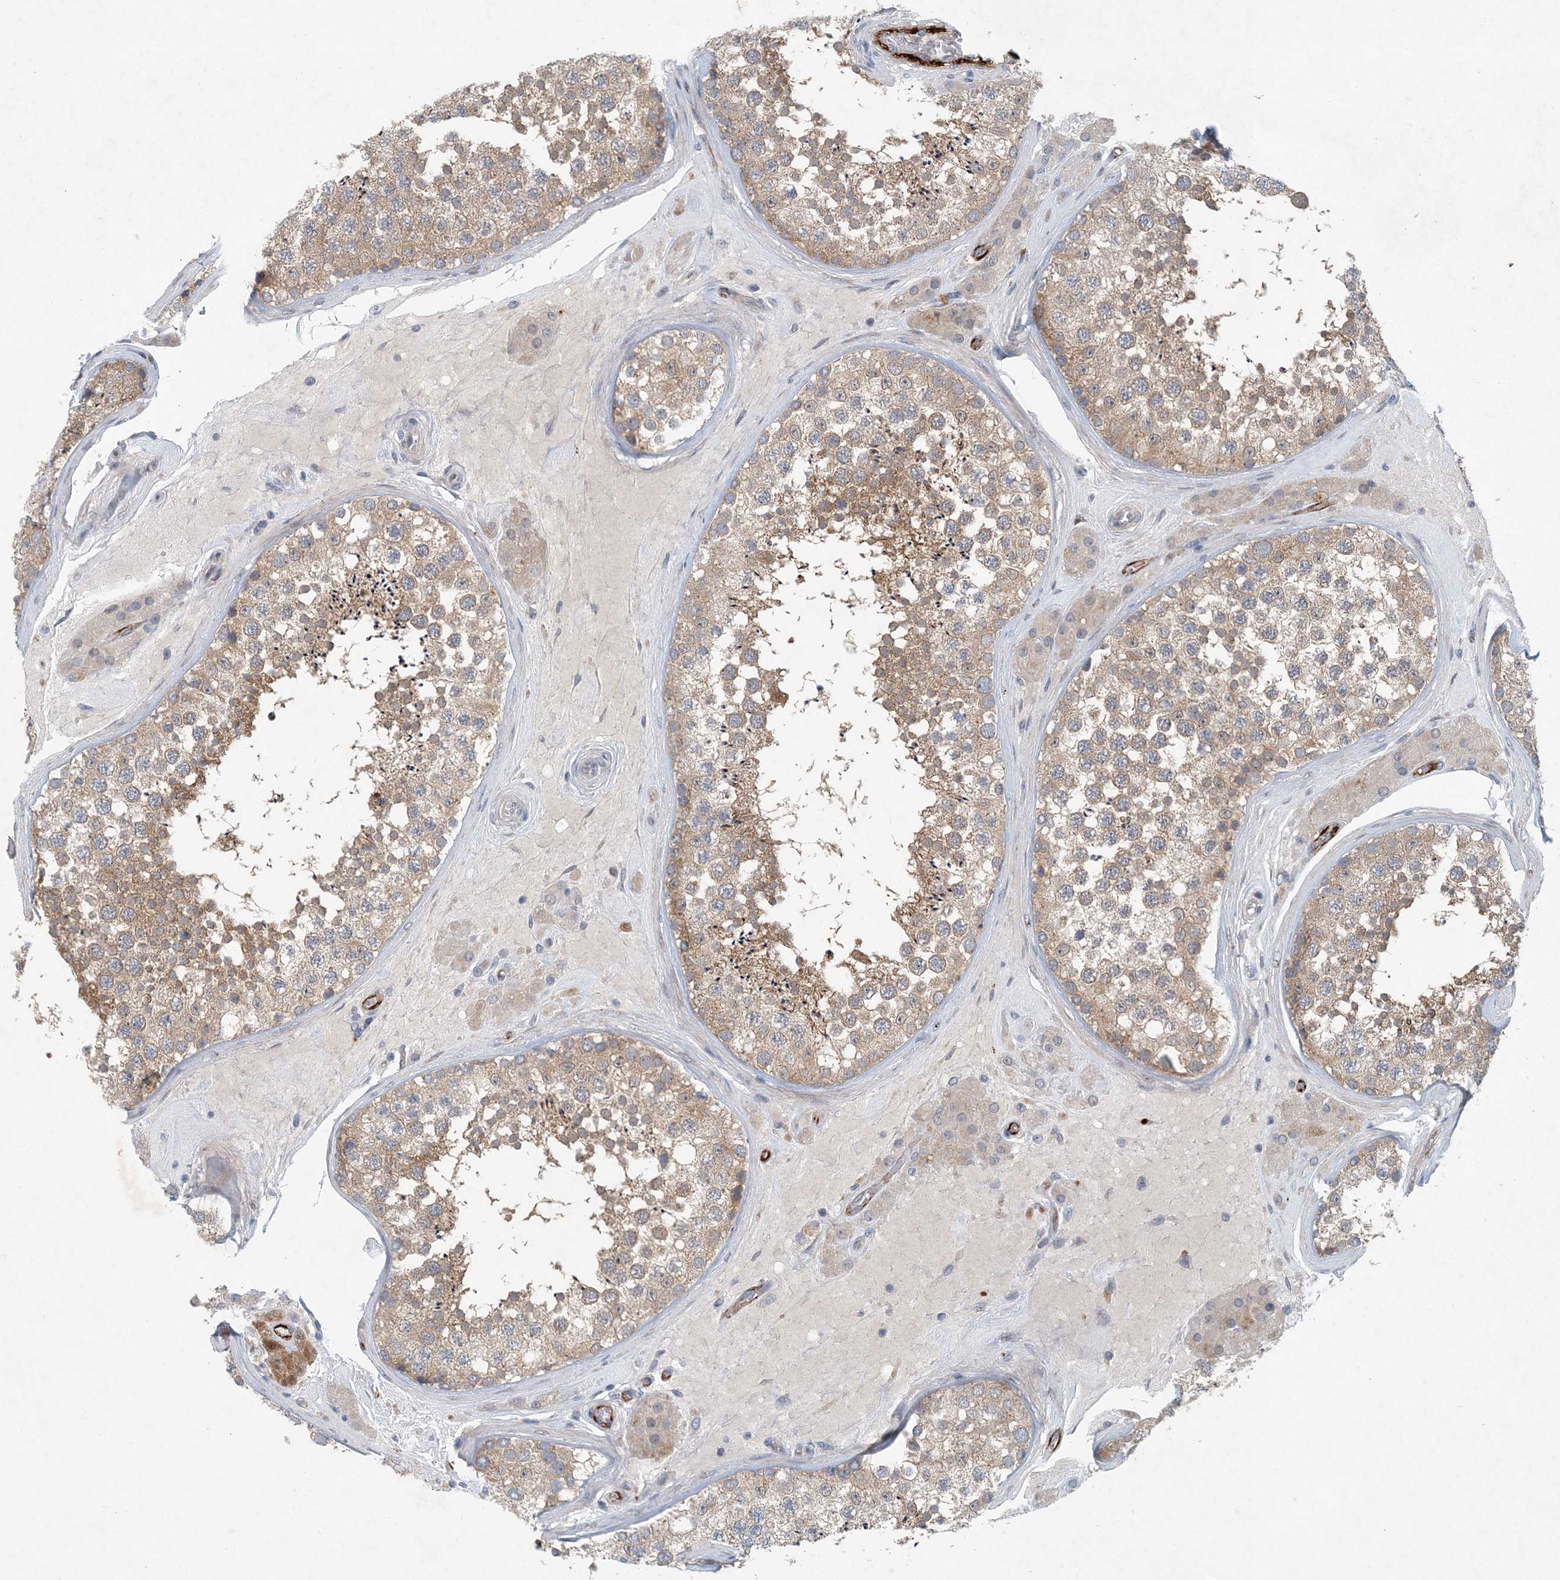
{"staining": {"intensity": "moderate", "quantity": ">75%", "location": "cytoplasmic/membranous"}, "tissue": "testis", "cell_type": "Cells in seminiferous ducts", "image_type": "normal", "snomed": [{"axis": "morphology", "description": "Normal tissue, NOS"}, {"axis": "topography", "description": "Testis"}], "caption": "DAB (3,3'-diaminobenzidine) immunohistochemical staining of benign human testis reveals moderate cytoplasmic/membranous protein staining in approximately >75% of cells in seminiferous ducts. (IHC, brightfield microscopy, high magnification).", "gene": "HIKESHI", "patient": {"sex": "male", "age": 46}}